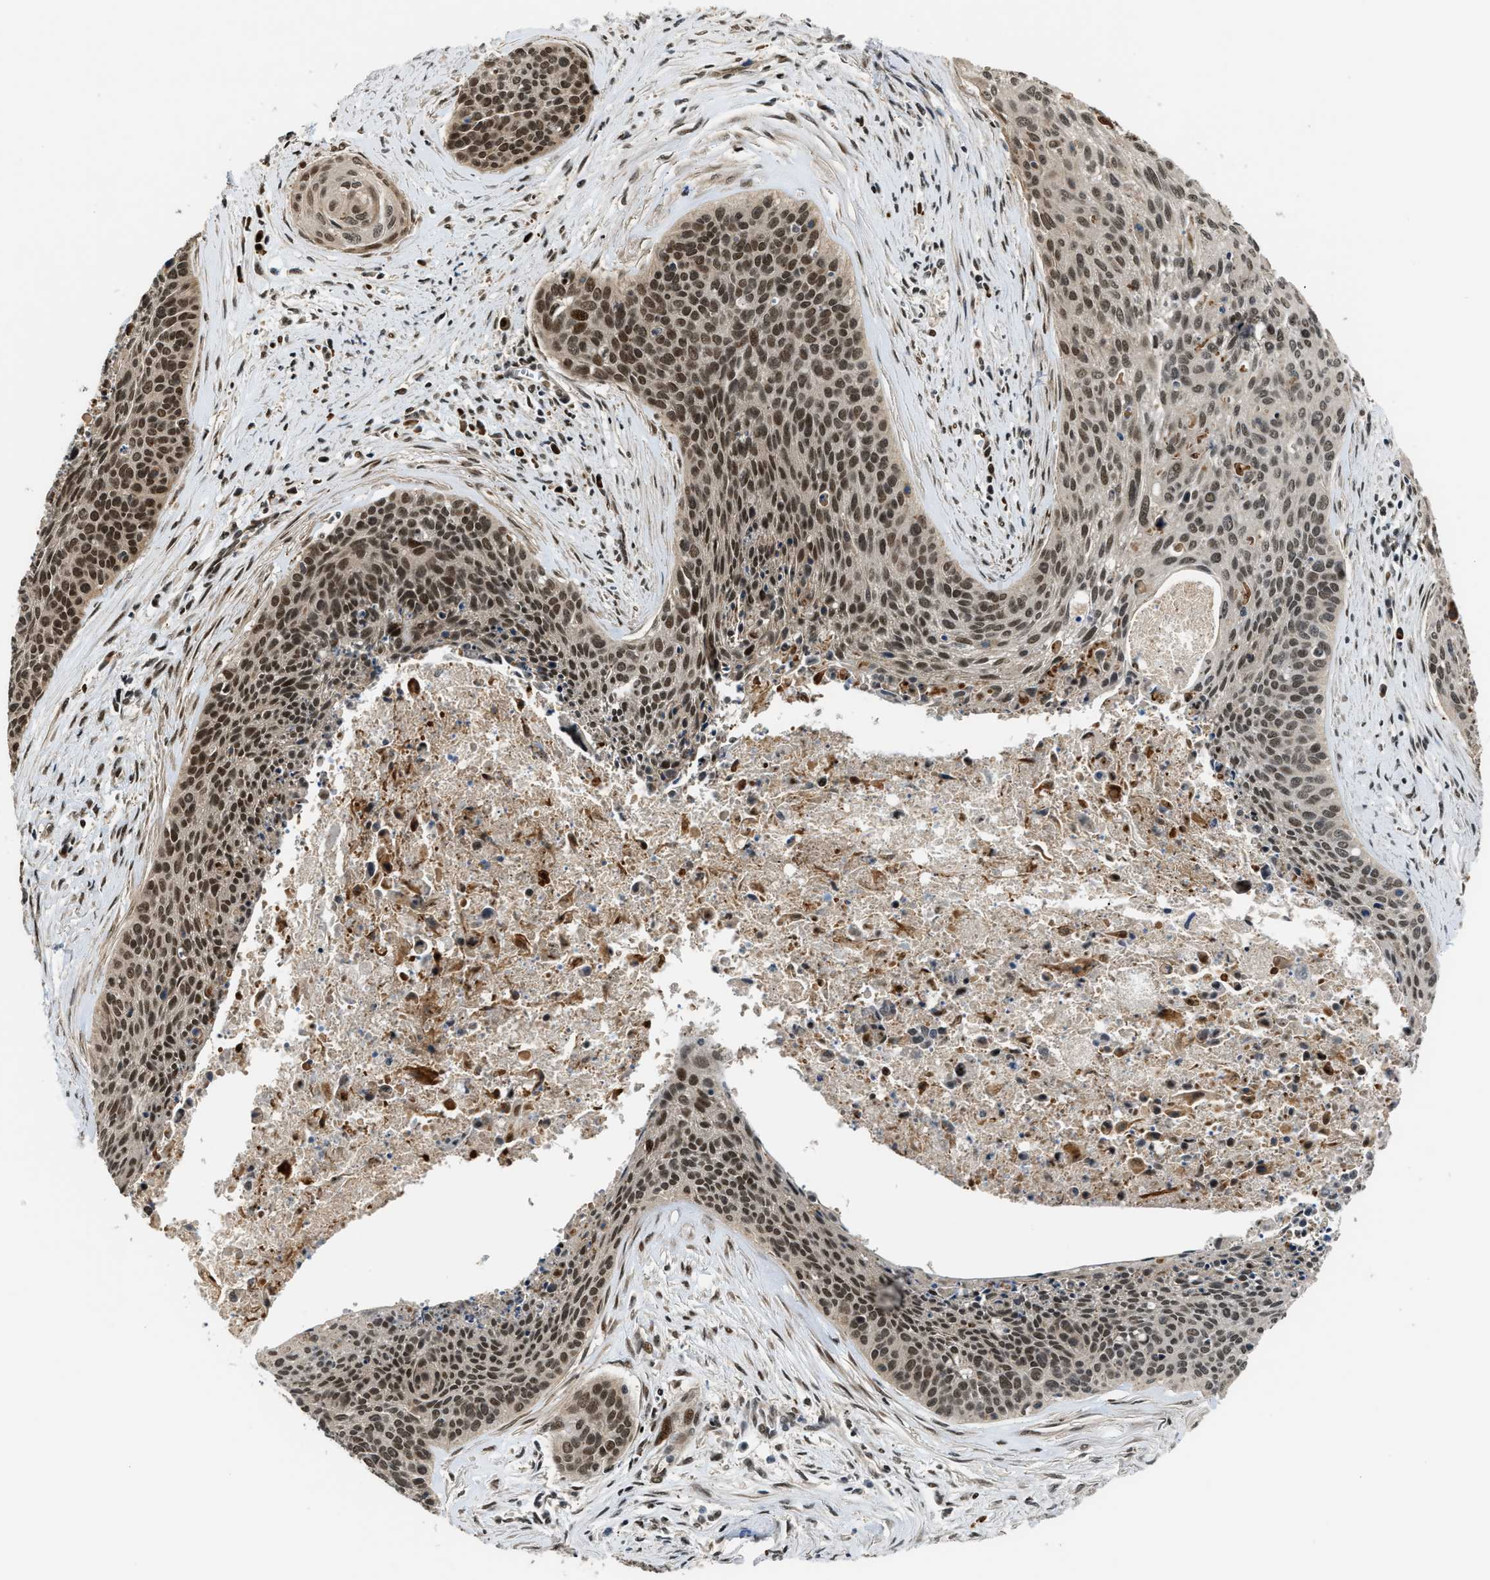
{"staining": {"intensity": "moderate", "quantity": ">75%", "location": "nuclear"}, "tissue": "cervical cancer", "cell_type": "Tumor cells", "image_type": "cancer", "snomed": [{"axis": "morphology", "description": "Squamous cell carcinoma, NOS"}, {"axis": "topography", "description": "Cervix"}], "caption": "This photomicrograph reveals cervical cancer (squamous cell carcinoma) stained with immunohistochemistry to label a protein in brown. The nuclear of tumor cells show moderate positivity for the protein. Nuclei are counter-stained blue.", "gene": "SERTAD2", "patient": {"sex": "female", "age": 55}}